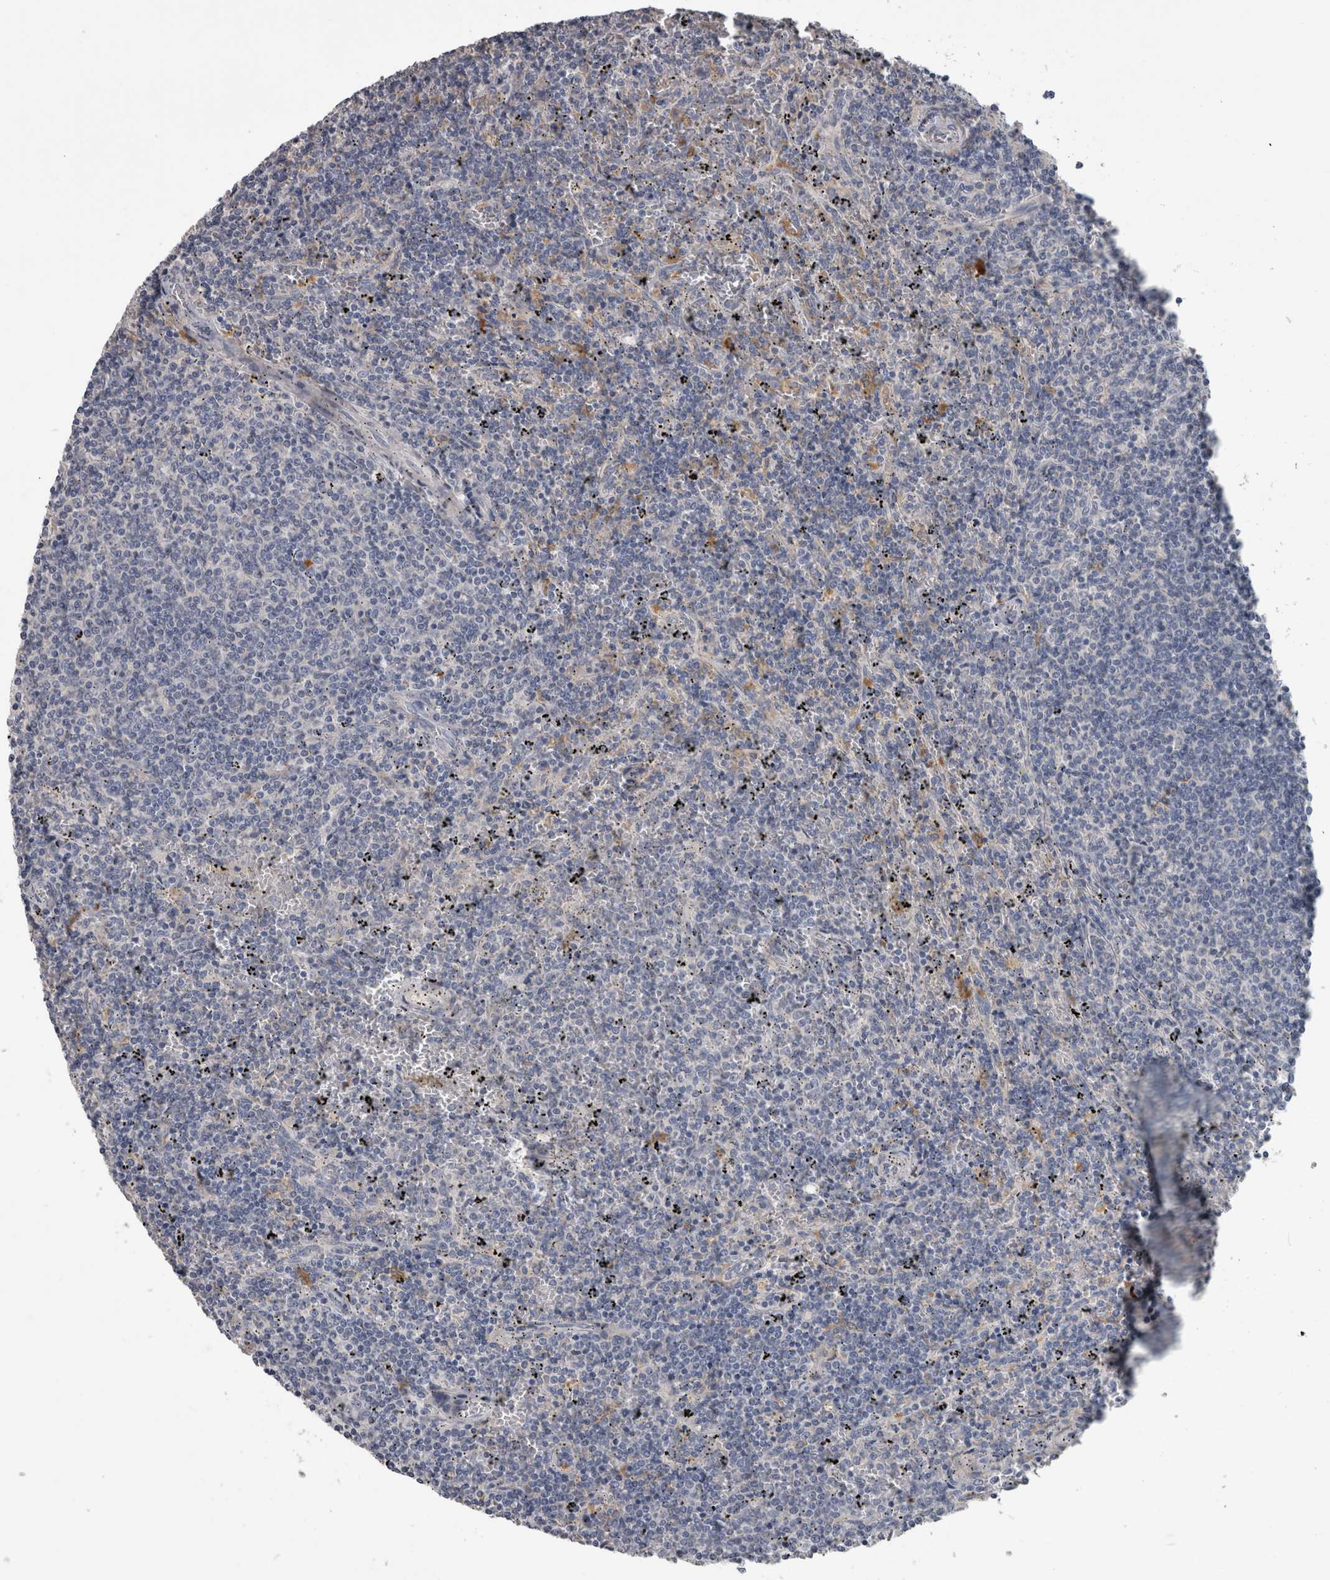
{"staining": {"intensity": "negative", "quantity": "none", "location": "none"}, "tissue": "lymphoma", "cell_type": "Tumor cells", "image_type": "cancer", "snomed": [{"axis": "morphology", "description": "Malignant lymphoma, non-Hodgkin's type, Low grade"}, {"axis": "topography", "description": "Spleen"}], "caption": "There is no significant positivity in tumor cells of lymphoma.", "gene": "EFEMP2", "patient": {"sex": "female", "age": 50}}